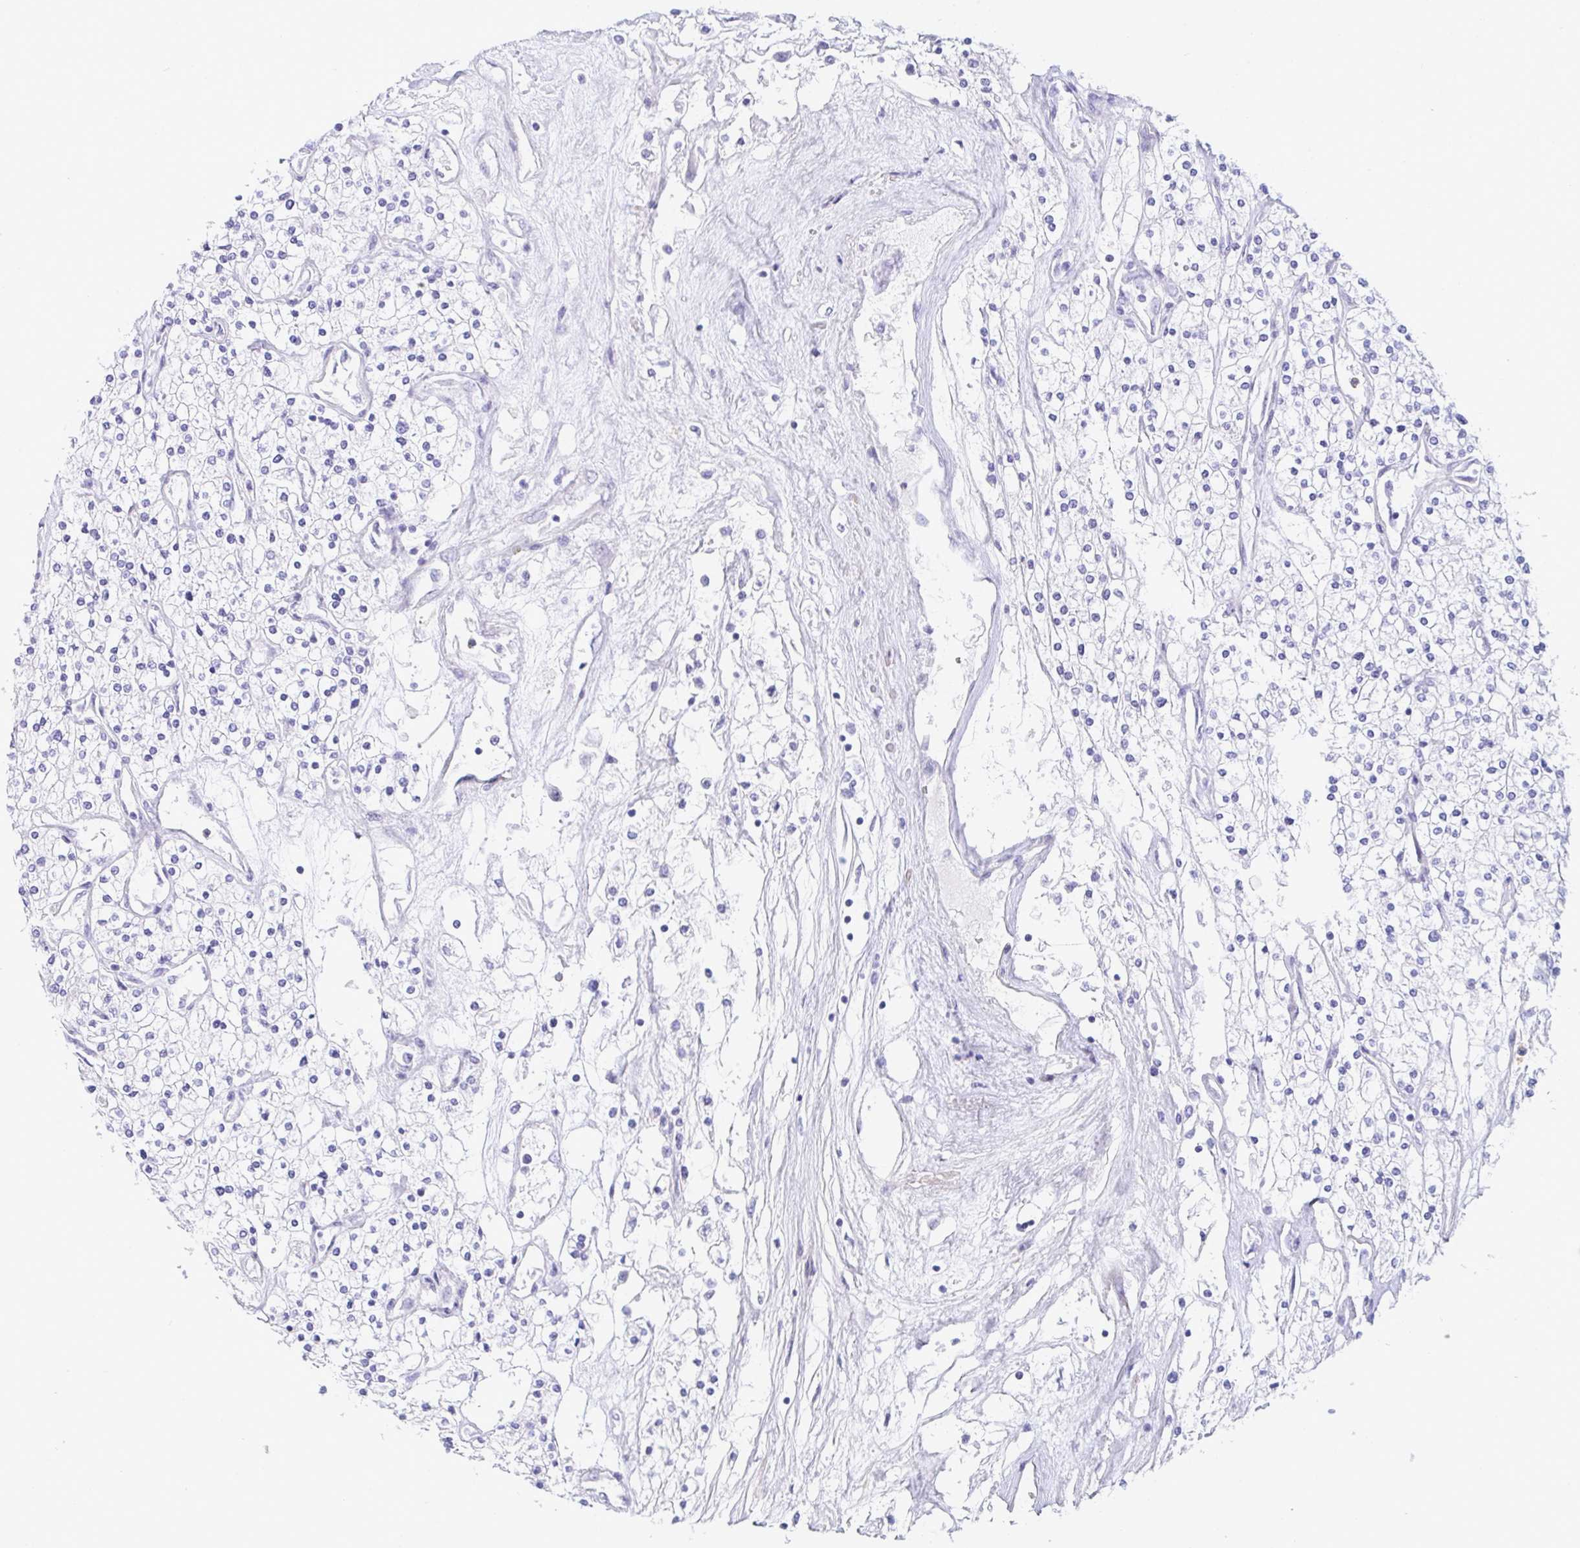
{"staining": {"intensity": "negative", "quantity": "none", "location": "none"}, "tissue": "renal cancer", "cell_type": "Tumor cells", "image_type": "cancer", "snomed": [{"axis": "morphology", "description": "Adenocarcinoma, NOS"}, {"axis": "topography", "description": "Kidney"}], "caption": "Human renal cancer stained for a protein using immunohistochemistry (IHC) reveals no positivity in tumor cells.", "gene": "CEP170B", "patient": {"sex": "male", "age": 80}}